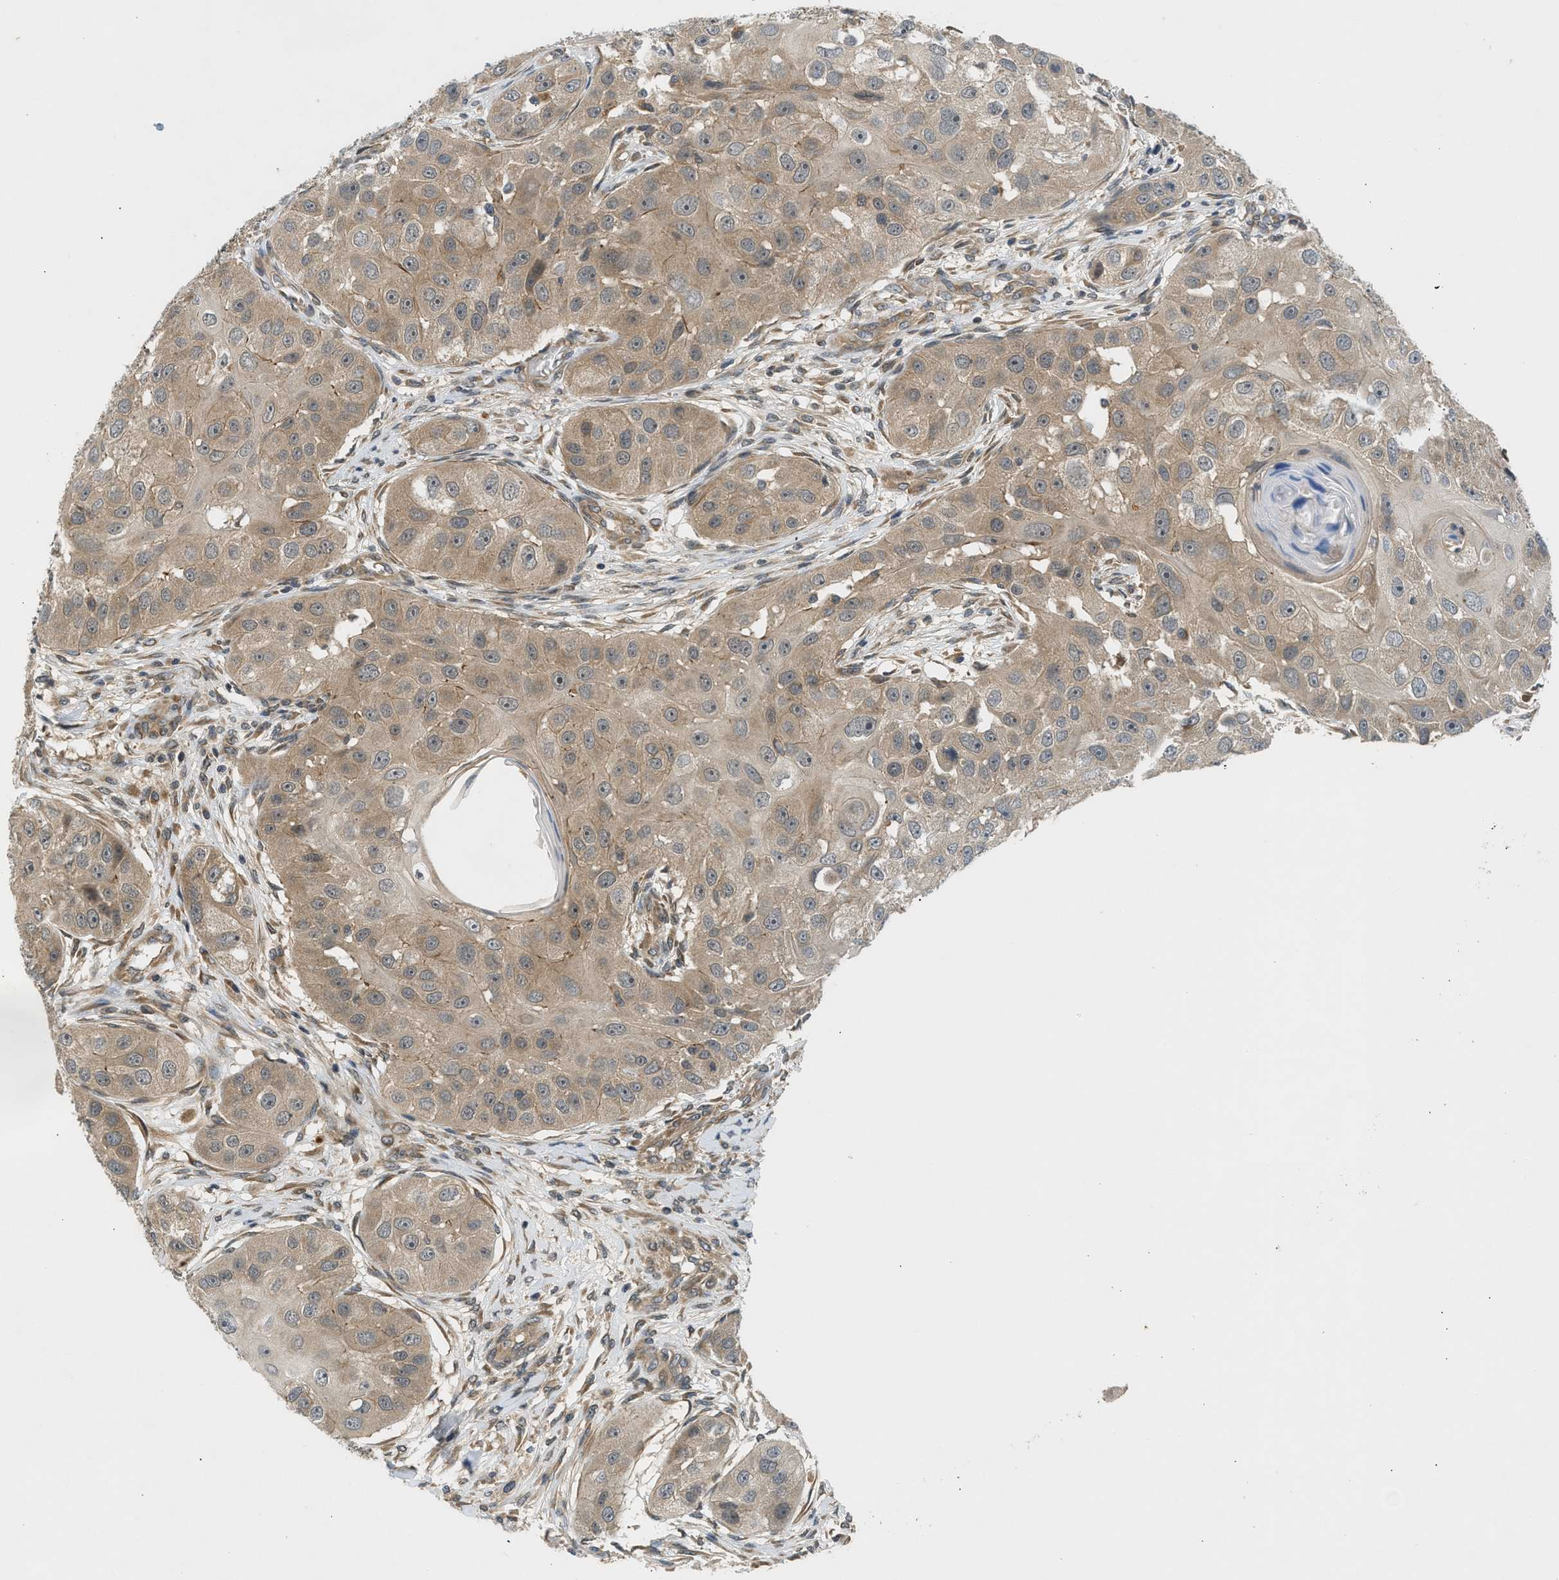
{"staining": {"intensity": "moderate", "quantity": ">75%", "location": "cytoplasmic/membranous,nuclear"}, "tissue": "head and neck cancer", "cell_type": "Tumor cells", "image_type": "cancer", "snomed": [{"axis": "morphology", "description": "Normal tissue, NOS"}, {"axis": "morphology", "description": "Squamous cell carcinoma, NOS"}, {"axis": "topography", "description": "Skeletal muscle"}, {"axis": "topography", "description": "Head-Neck"}], "caption": "Immunohistochemical staining of human squamous cell carcinoma (head and neck) shows medium levels of moderate cytoplasmic/membranous and nuclear protein staining in about >75% of tumor cells. (Brightfield microscopy of DAB IHC at high magnification).", "gene": "ADCY8", "patient": {"sex": "male", "age": 51}}